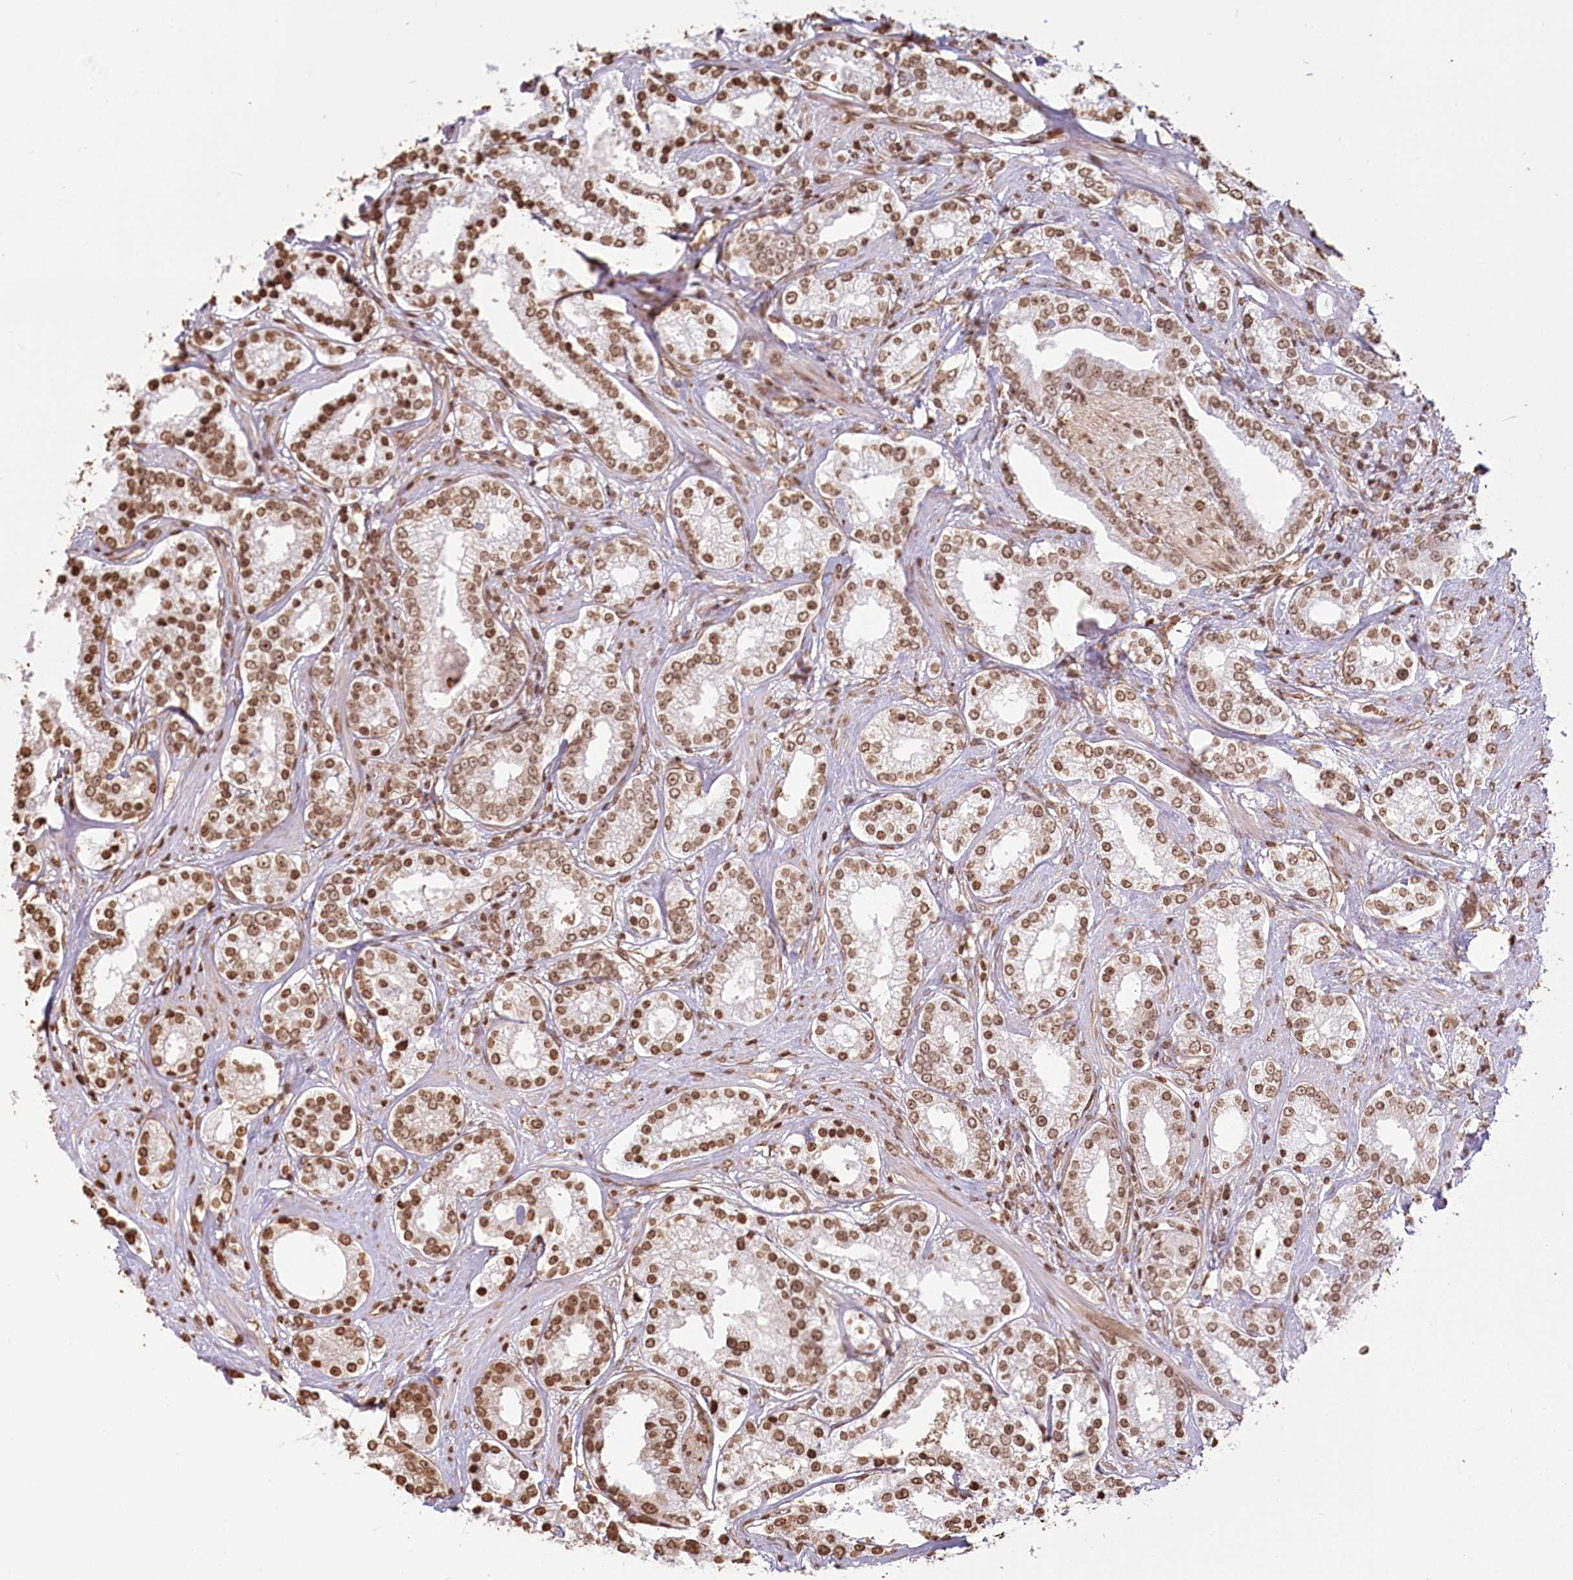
{"staining": {"intensity": "moderate", "quantity": ">75%", "location": "nuclear"}, "tissue": "prostate cancer", "cell_type": "Tumor cells", "image_type": "cancer", "snomed": [{"axis": "morphology", "description": "Normal tissue, NOS"}, {"axis": "morphology", "description": "Adenocarcinoma, High grade"}, {"axis": "topography", "description": "Prostate"}], "caption": "The image demonstrates a brown stain indicating the presence of a protein in the nuclear of tumor cells in prostate cancer (adenocarcinoma (high-grade)).", "gene": "FAM13A", "patient": {"sex": "male", "age": 83}}